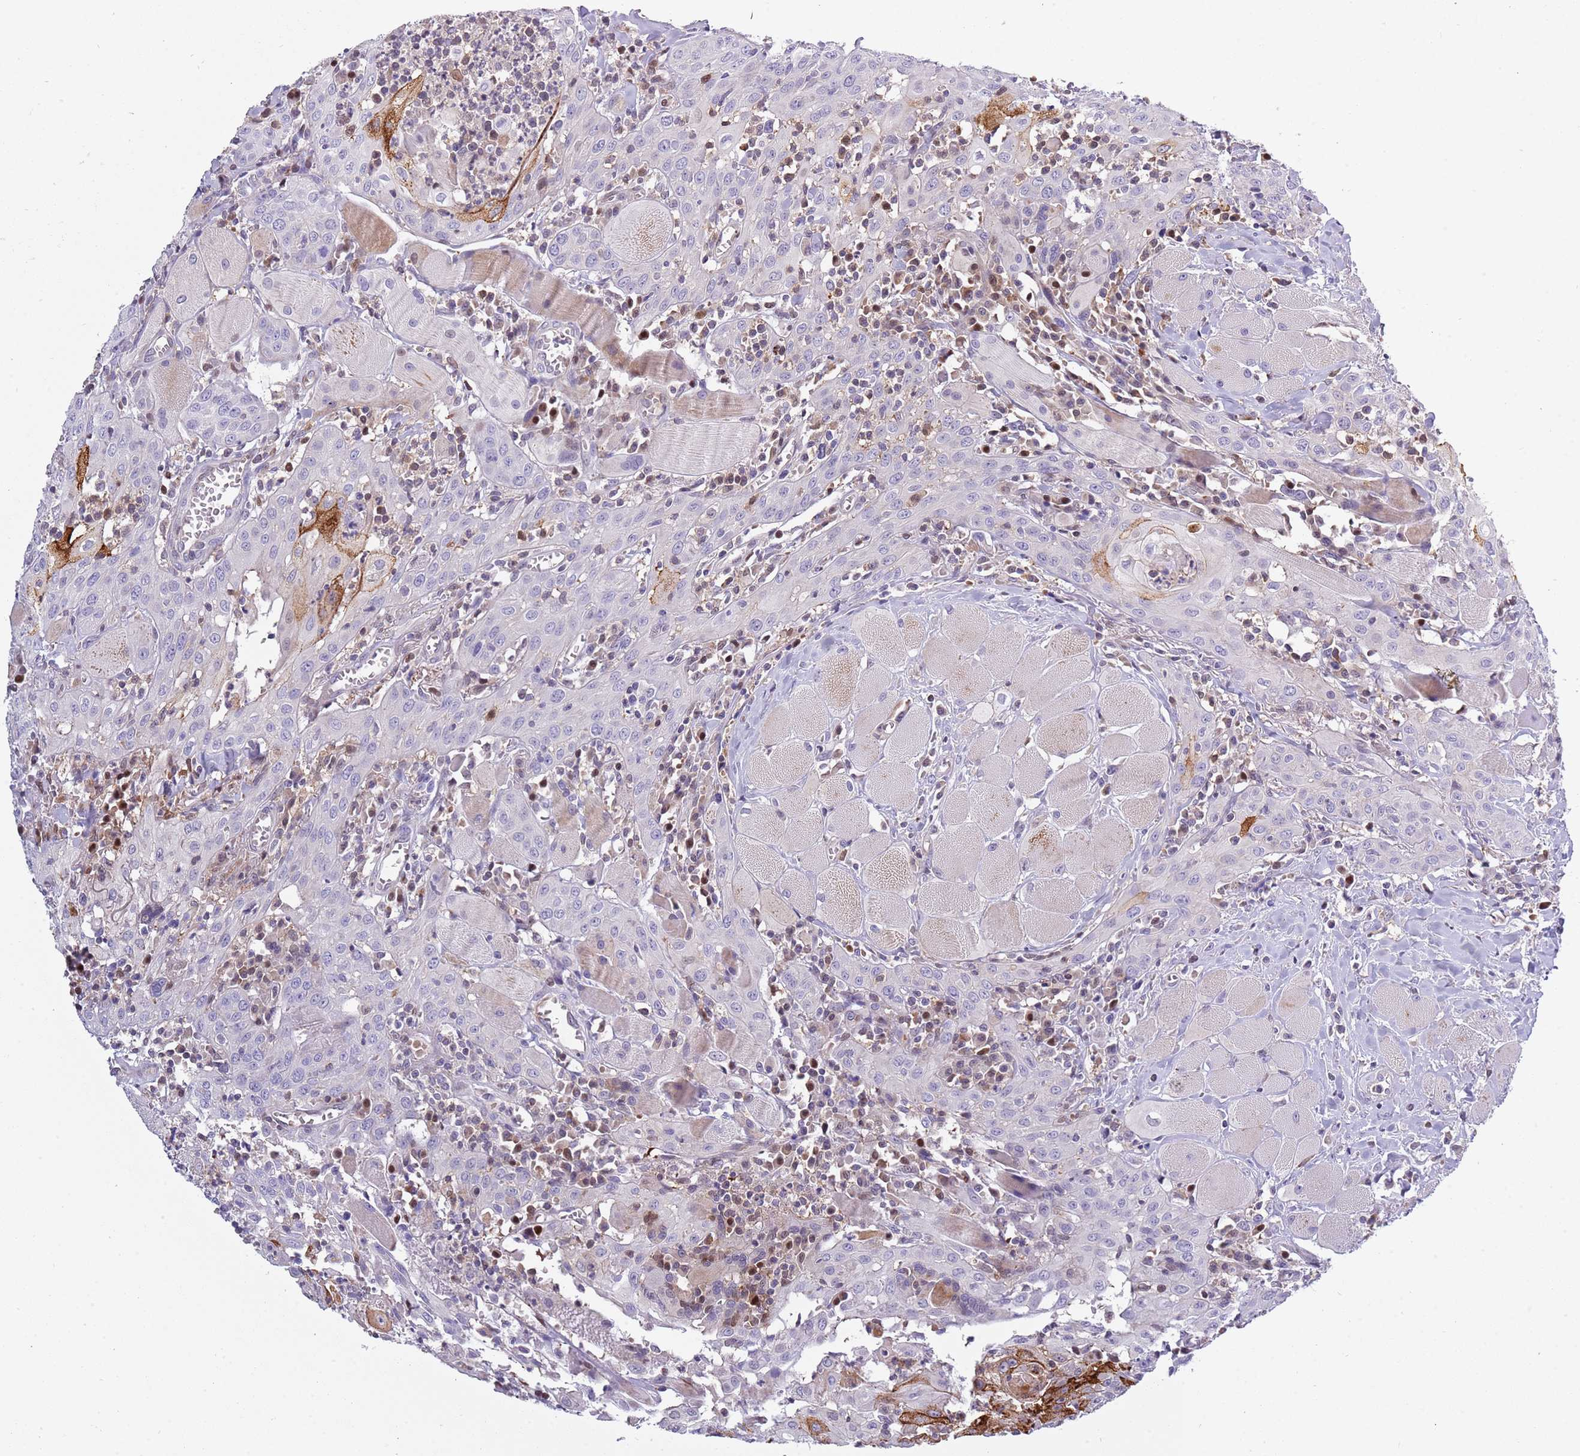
{"staining": {"intensity": "negative", "quantity": "none", "location": "none"}, "tissue": "head and neck cancer", "cell_type": "Tumor cells", "image_type": "cancer", "snomed": [{"axis": "morphology", "description": "Squamous cell carcinoma, NOS"}, {"axis": "topography", "description": "Oral tissue"}, {"axis": "topography", "description": "Head-Neck"}], "caption": "This is an immunohistochemistry (IHC) histopathology image of human head and neck cancer. There is no positivity in tumor cells.", "gene": "NBPF6", "patient": {"sex": "female", "age": 70}}